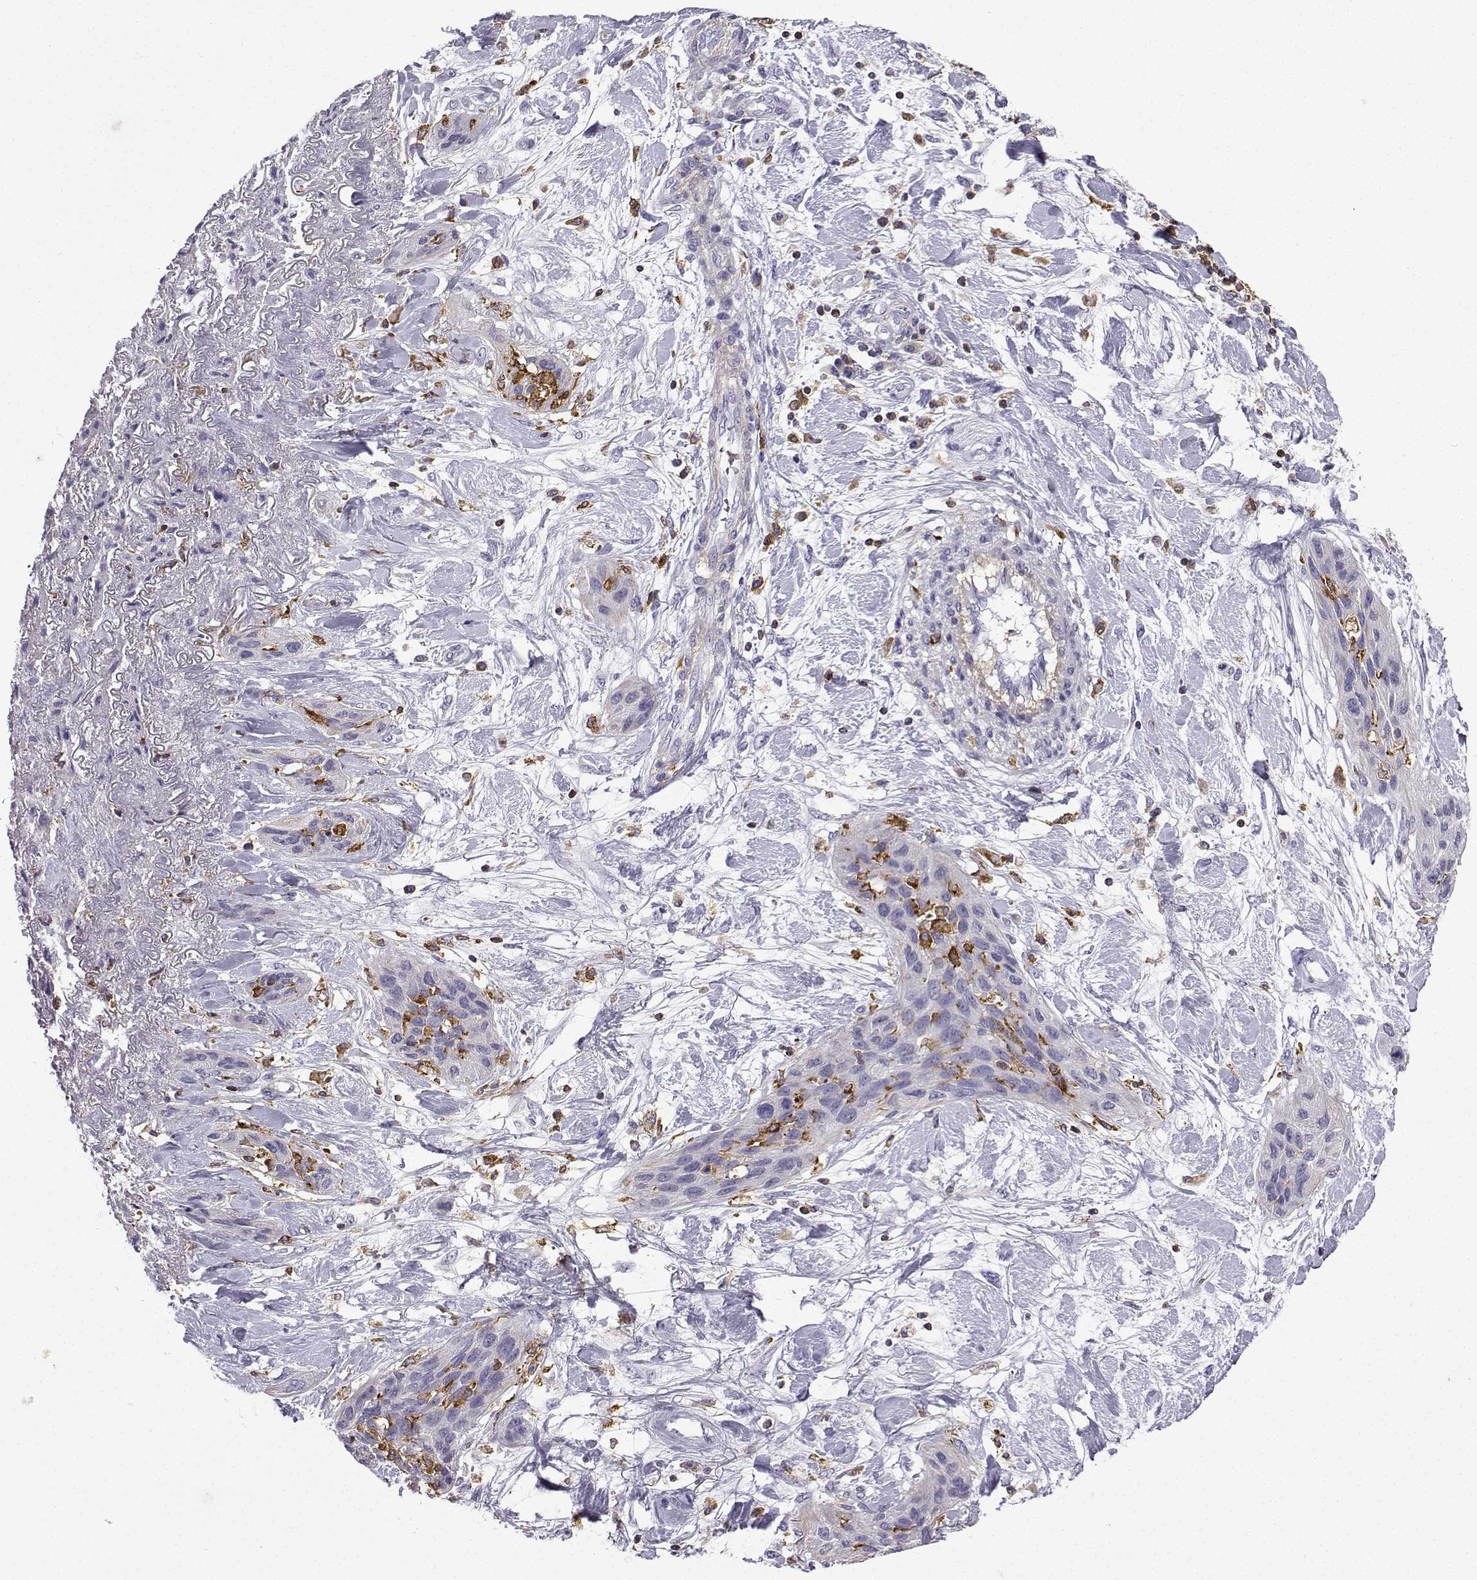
{"staining": {"intensity": "negative", "quantity": "none", "location": "none"}, "tissue": "lung cancer", "cell_type": "Tumor cells", "image_type": "cancer", "snomed": [{"axis": "morphology", "description": "Squamous cell carcinoma, NOS"}, {"axis": "topography", "description": "Lung"}], "caption": "The IHC histopathology image has no significant positivity in tumor cells of lung squamous cell carcinoma tissue.", "gene": "DOCK10", "patient": {"sex": "female", "age": 70}}